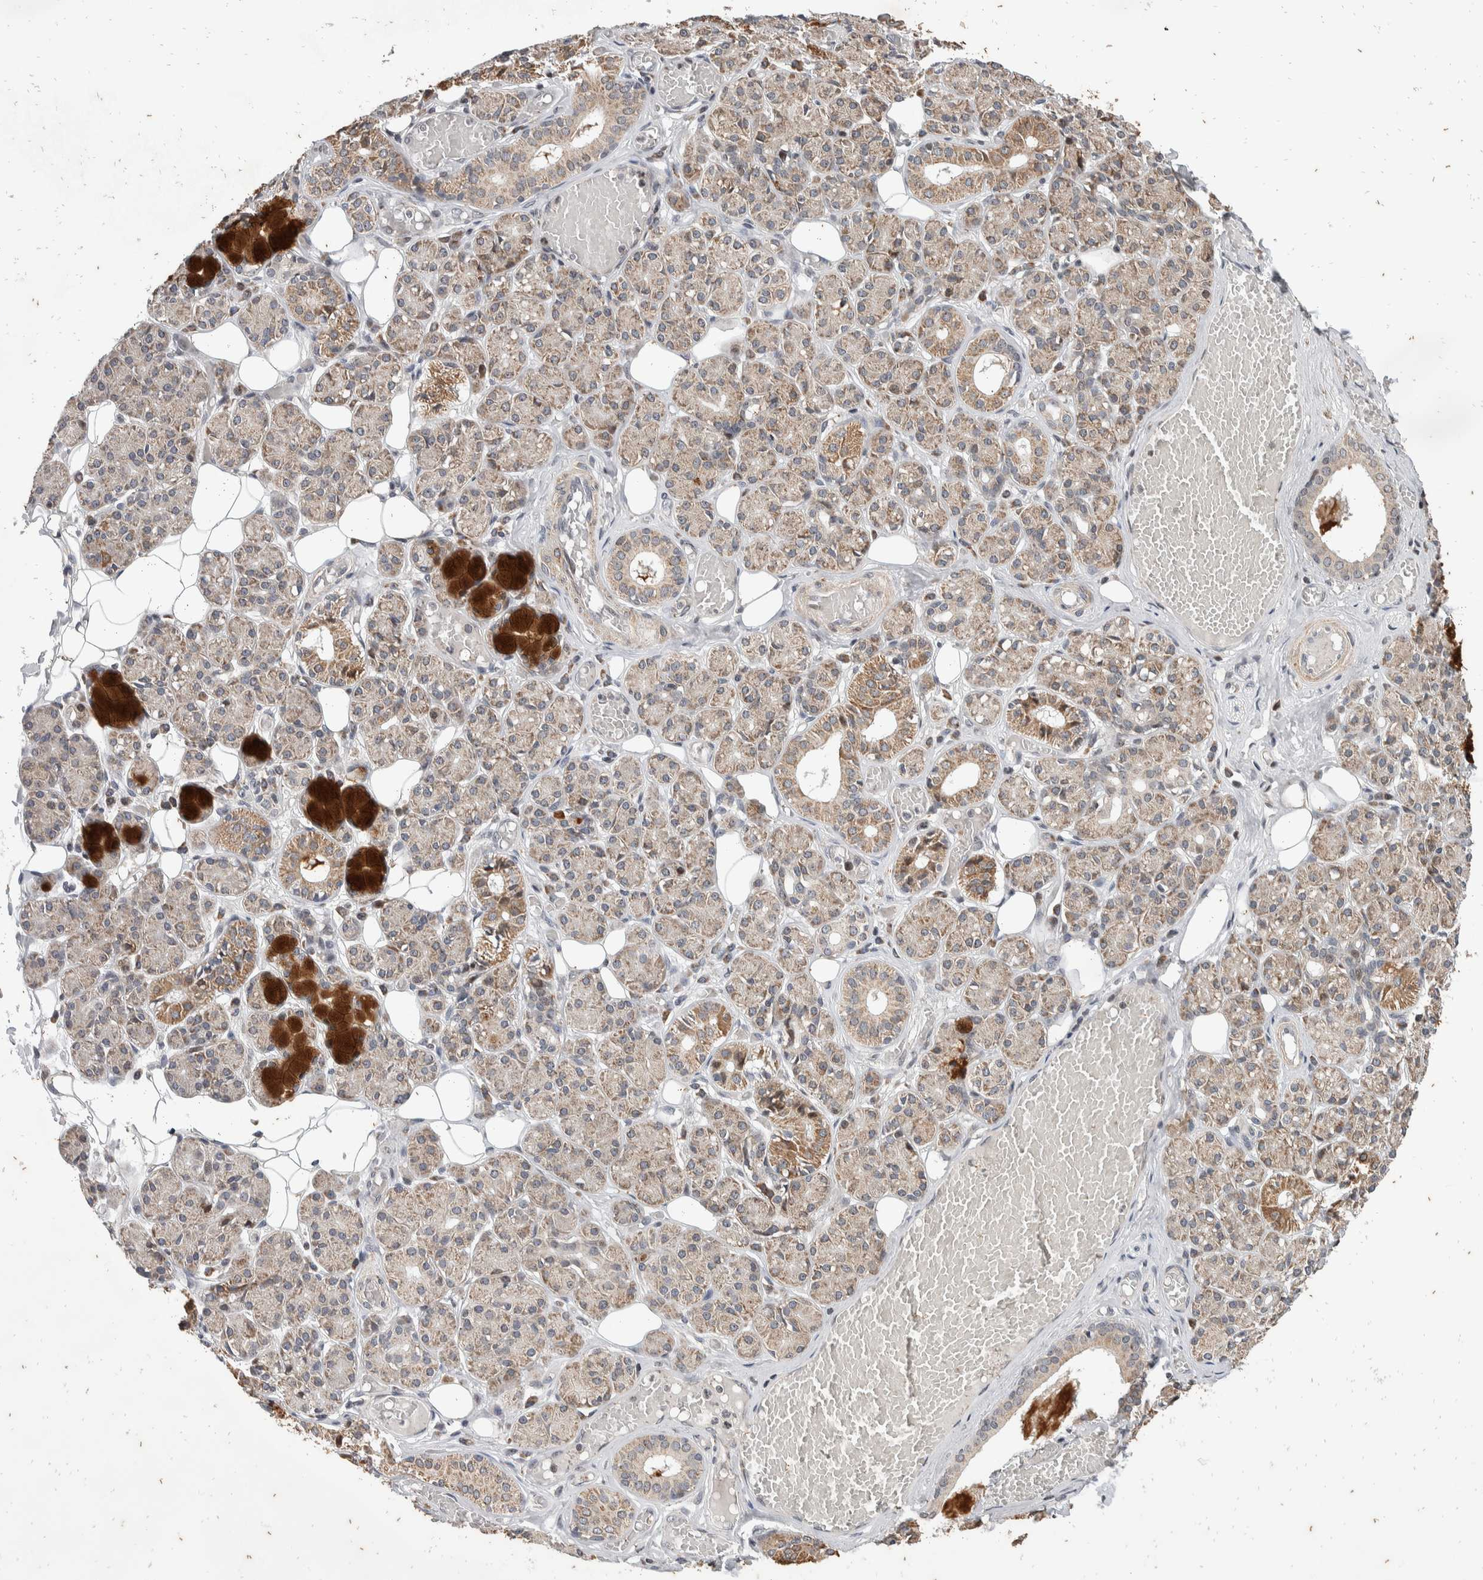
{"staining": {"intensity": "weak", "quantity": "25%-75%", "location": "cytoplasmic/membranous"}, "tissue": "salivary gland", "cell_type": "Glandular cells", "image_type": "normal", "snomed": [{"axis": "morphology", "description": "Normal tissue, NOS"}, {"axis": "topography", "description": "Salivary gland"}], "caption": "Salivary gland stained with immunohistochemistry shows weak cytoplasmic/membranous expression in approximately 25%-75% of glandular cells. The staining is performed using DAB (3,3'-diaminobenzidine) brown chromogen to label protein expression. The nuclei are counter-stained blue using hematoxylin.", "gene": "ATXN7L1", "patient": {"sex": "male", "age": 63}}